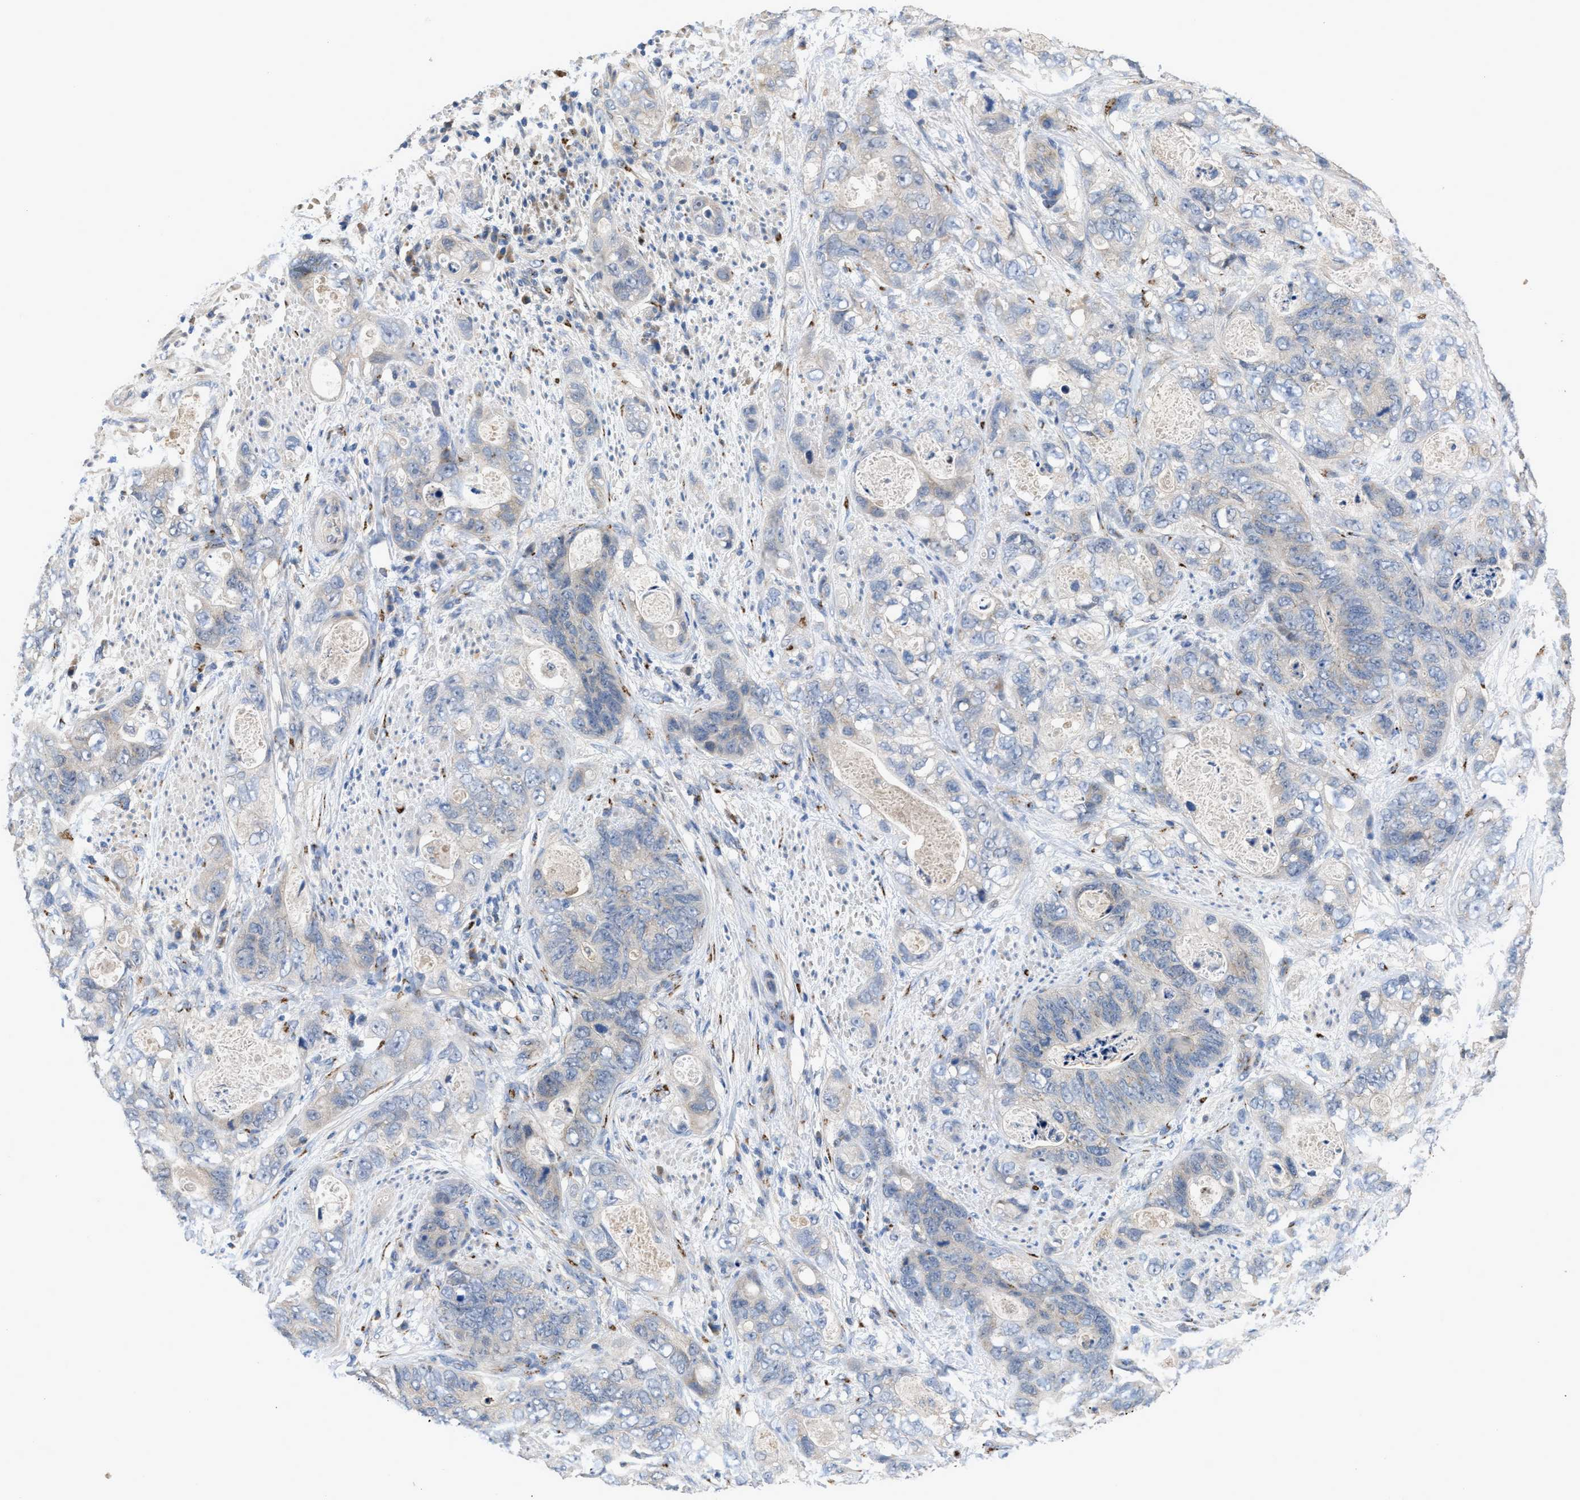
{"staining": {"intensity": "negative", "quantity": "none", "location": "none"}, "tissue": "stomach cancer", "cell_type": "Tumor cells", "image_type": "cancer", "snomed": [{"axis": "morphology", "description": "Adenocarcinoma, NOS"}, {"axis": "topography", "description": "Stomach"}], "caption": "Micrograph shows no significant protein positivity in tumor cells of stomach adenocarcinoma.", "gene": "SIK2", "patient": {"sex": "female", "age": 89}}